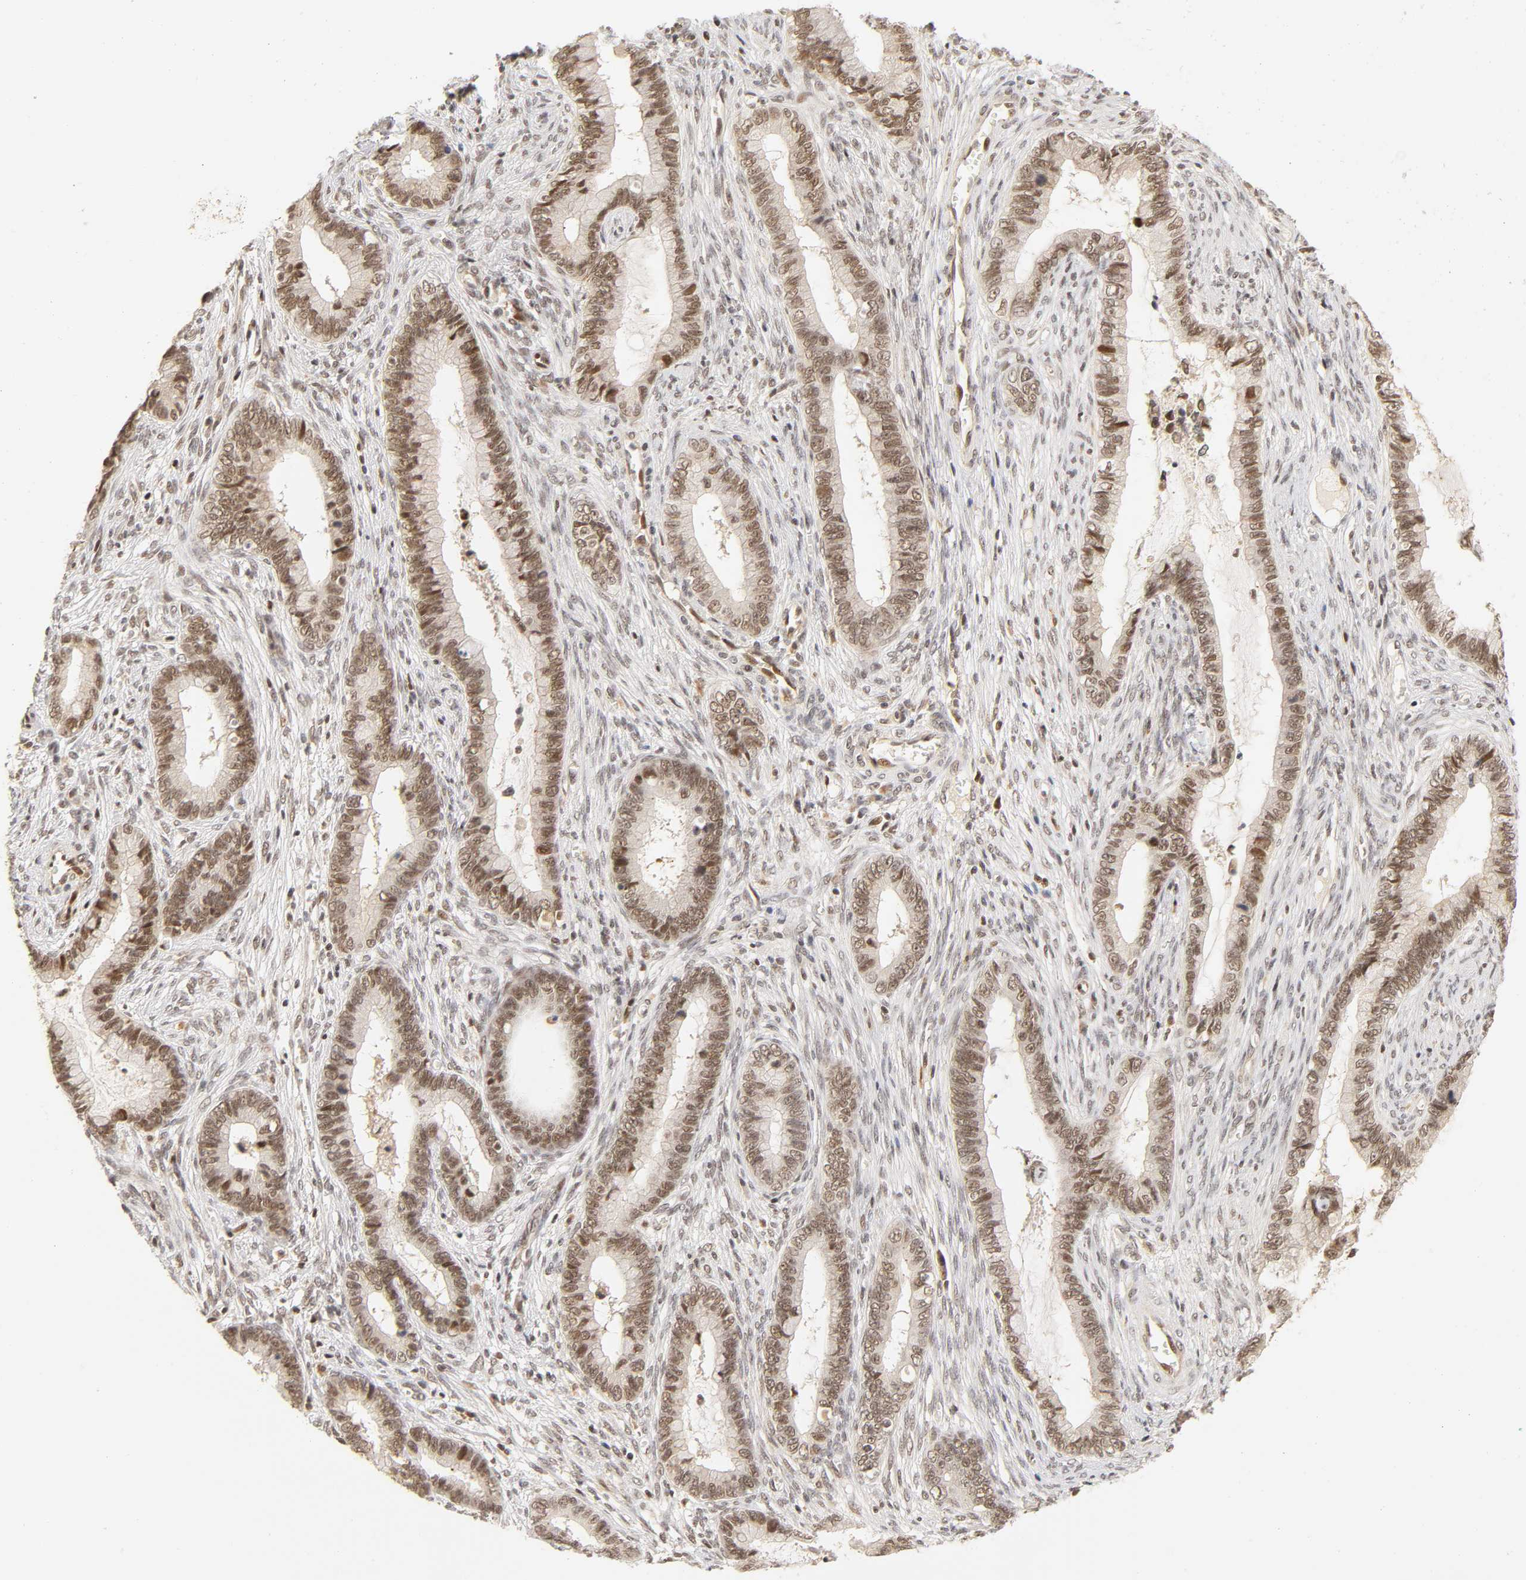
{"staining": {"intensity": "weak", "quantity": "25%-75%", "location": "cytoplasmic/membranous,nuclear"}, "tissue": "cervical cancer", "cell_type": "Tumor cells", "image_type": "cancer", "snomed": [{"axis": "morphology", "description": "Adenocarcinoma, NOS"}, {"axis": "topography", "description": "Cervix"}], "caption": "IHC staining of adenocarcinoma (cervical), which shows low levels of weak cytoplasmic/membranous and nuclear expression in about 25%-75% of tumor cells indicating weak cytoplasmic/membranous and nuclear protein staining. The staining was performed using DAB (brown) for protein detection and nuclei were counterstained in hematoxylin (blue).", "gene": "TAF10", "patient": {"sex": "female", "age": 44}}